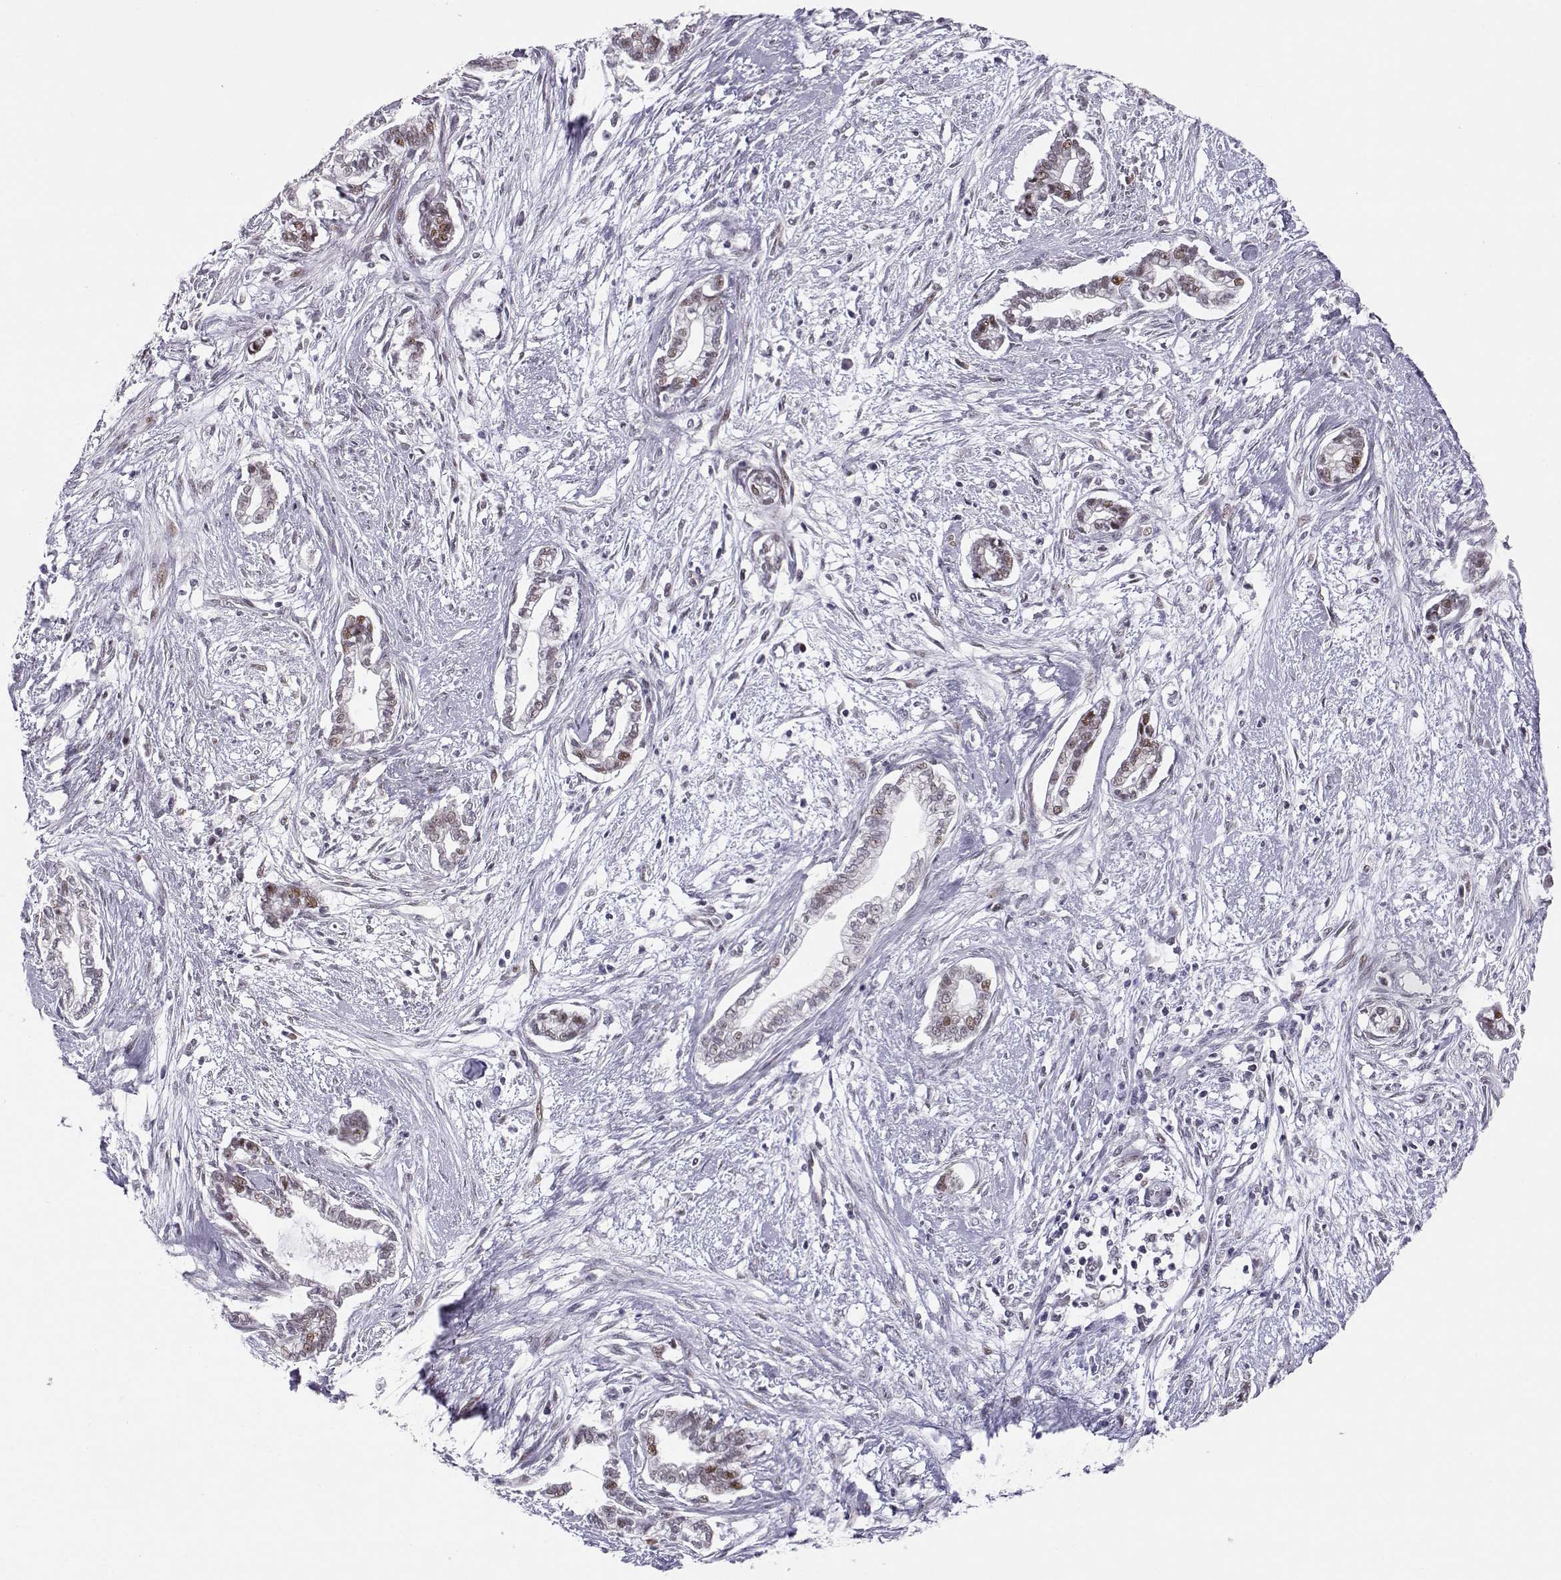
{"staining": {"intensity": "moderate", "quantity": "<25%", "location": "nuclear"}, "tissue": "cervical cancer", "cell_type": "Tumor cells", "image_type": "cancer", "snomed": [{"axis": "morphology", "description": "Adenocarcinoma, NOS"}, {"axis": "topography", "description": "Cervix"}], "caption": "Tumor cells demonstrate moderate nuclear positivity in about <25% of cells in cervical cancer (adenocarcinoma).", "gene": "SIX6", "patient": {"sex": "female", "age": 62}}